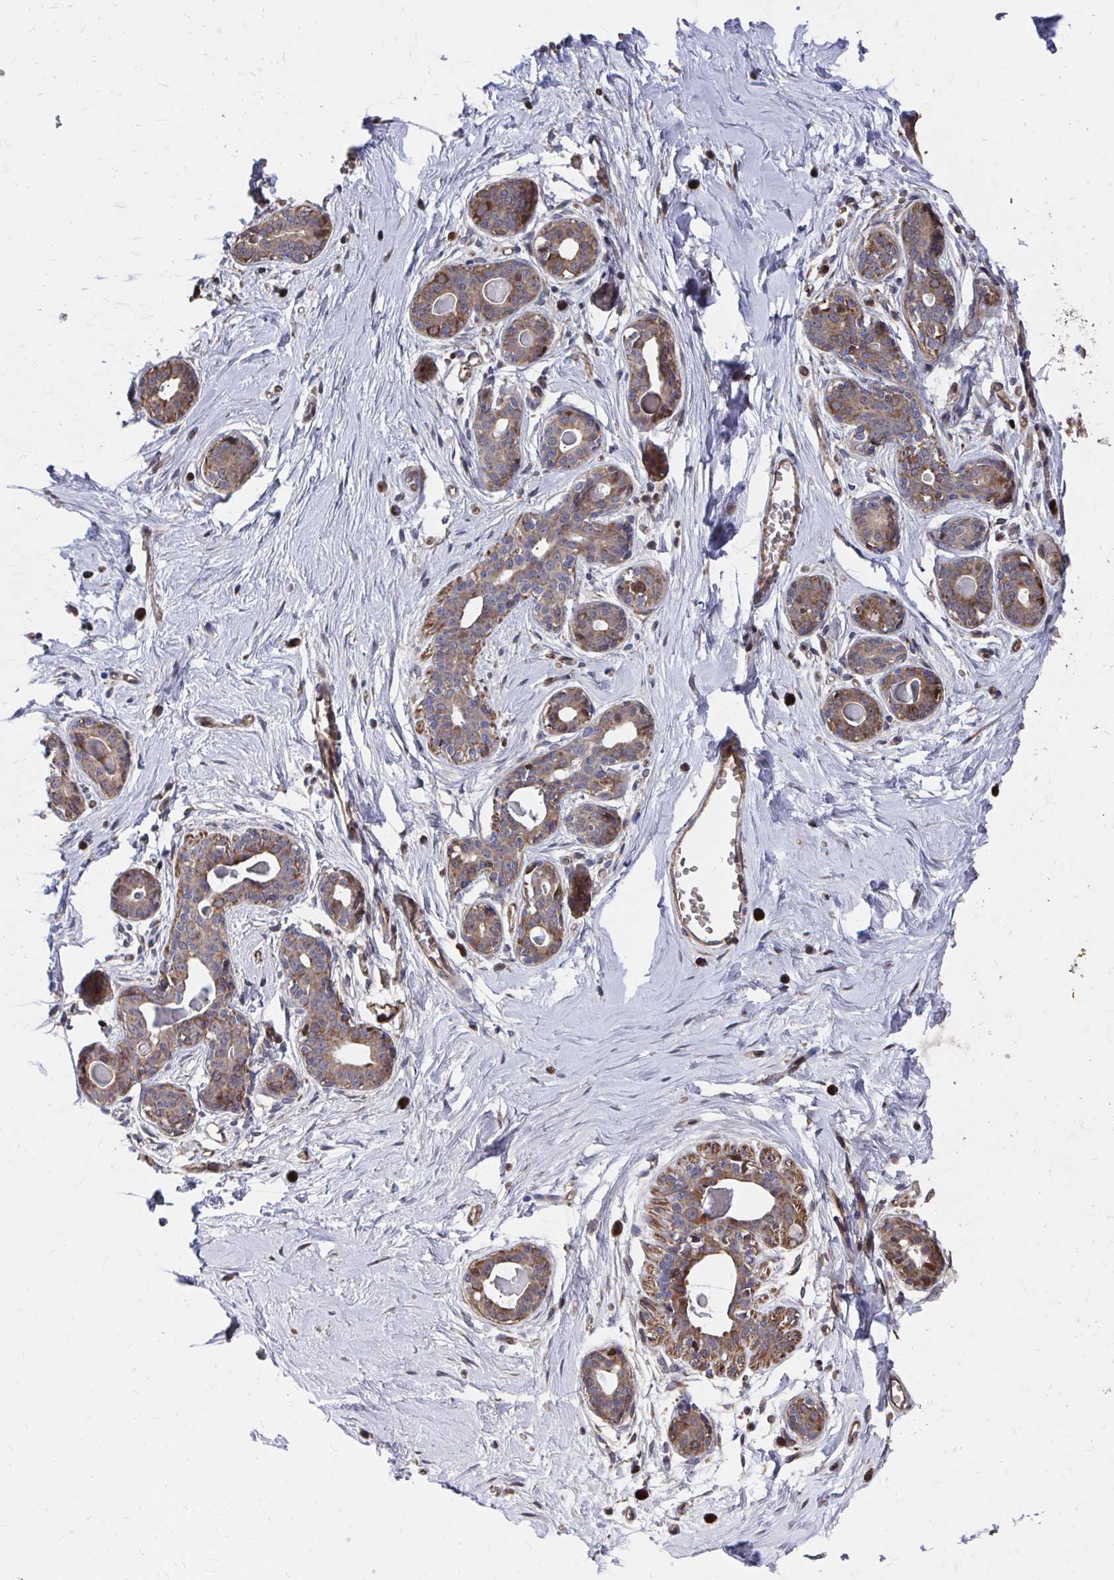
{"staining": {"intensity": "negative", "quantity": "none", "location": "none"}, "tissue": "breast", "cell_type": "Adipocytes", "image_type": "normal", "snomed": [{"axis": "morphology", "description": "Normal tissue, NOS"}, {"axis": "topography", "description": "Breast"}], "caption": "An image of breast stained for a protein demonstrates no brown staining in adipocytes. Nuclei are stained in blue.", "gene": "FAM89A", "patient": {"sex": "female", "age": 45}}